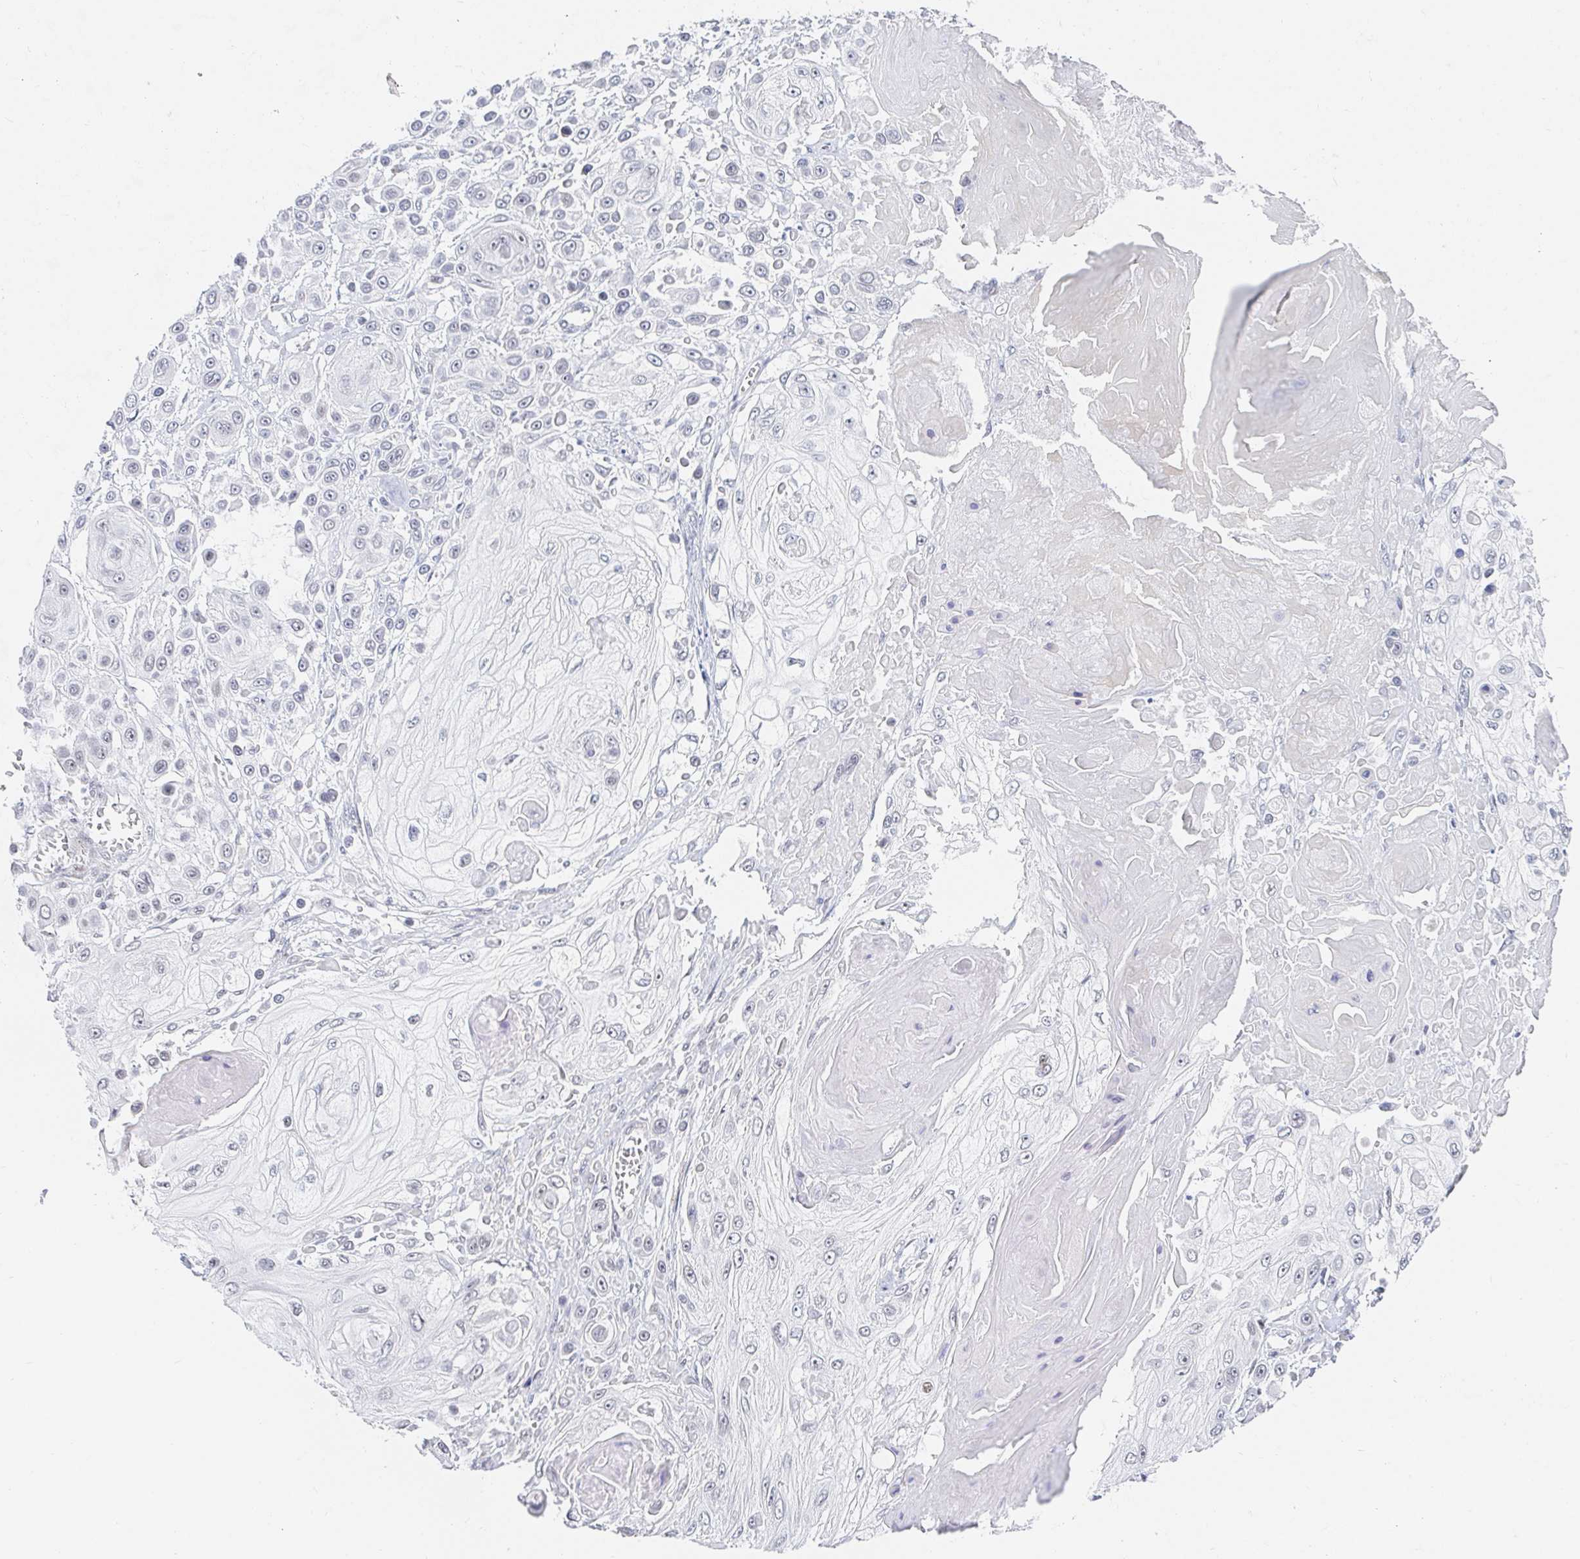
{"staining": {"intensity": "negative", "quantity": "none", "location": "none"}, "tissue": "skin cancer", "cell_type": "Tumor cells", "image_type": "cancer", "snomed": [{"axis": "morphology", "description": "Squamous cell carcinoma, NOS"}, {"axis": "topography", "description": "Skin"}], "caption": "Tumor cells are negative for brown protein staining in squamous cell carcinoma (skin).", "gene": "CHD2", "patient": {"sex": "male", "age": 67}}